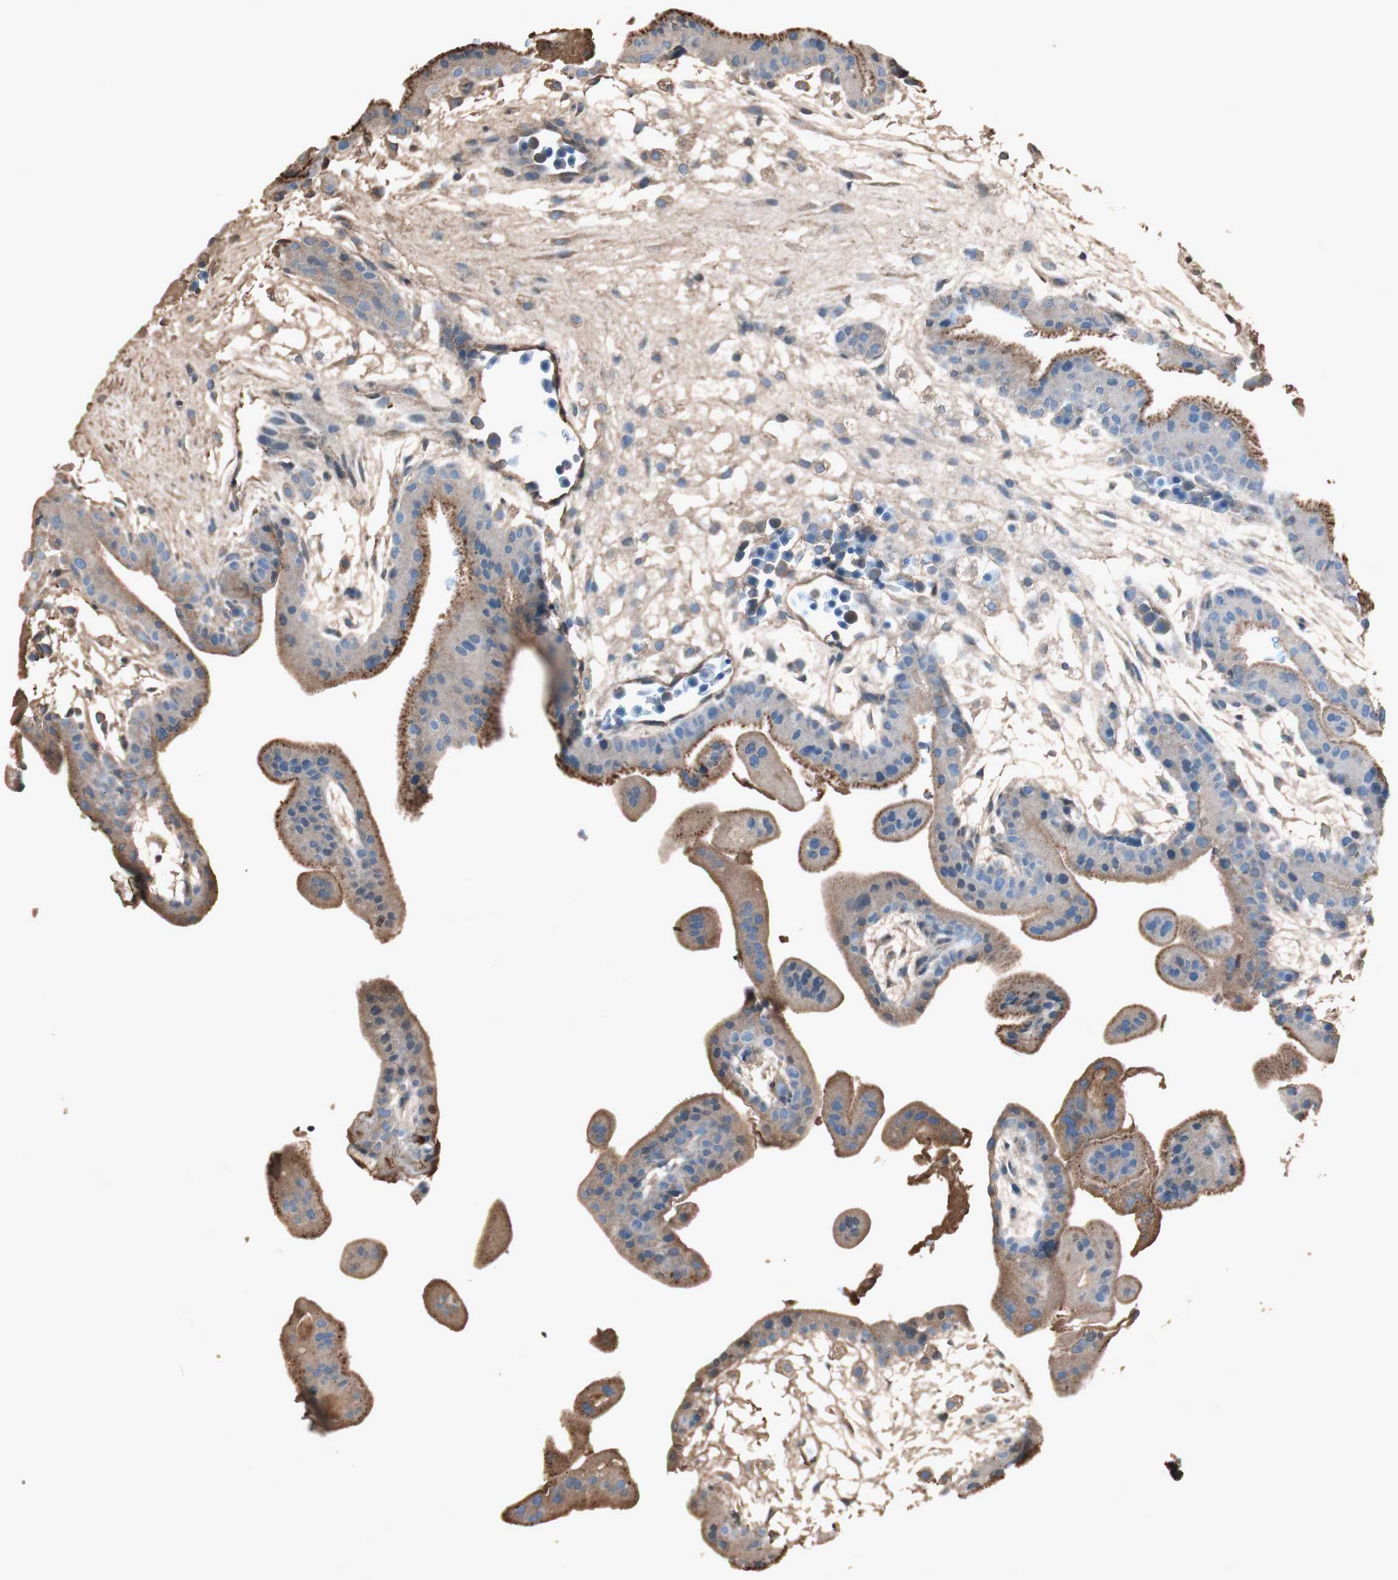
{"staining": {"intensity": "weak", "quantity": ">75%", "location": "cytoplasmic/membranous"}, "tissue": "placenta", "cell_type": "Decidual cells", "image_type": "normal", "snomed": [{"axis": "morphology", "description": "Normal tissue, NOS"}, {"axis": "topography", "description": "Placenta"}], "caption": "Immunohistochemical staining of normal placenta demonstrates >75% levels of weak cytoplasmic/membranous protein staining in approximately >75% of decidual cells.", "gene": "MMP14", "patient": {"sex": "female", "age": 35}}